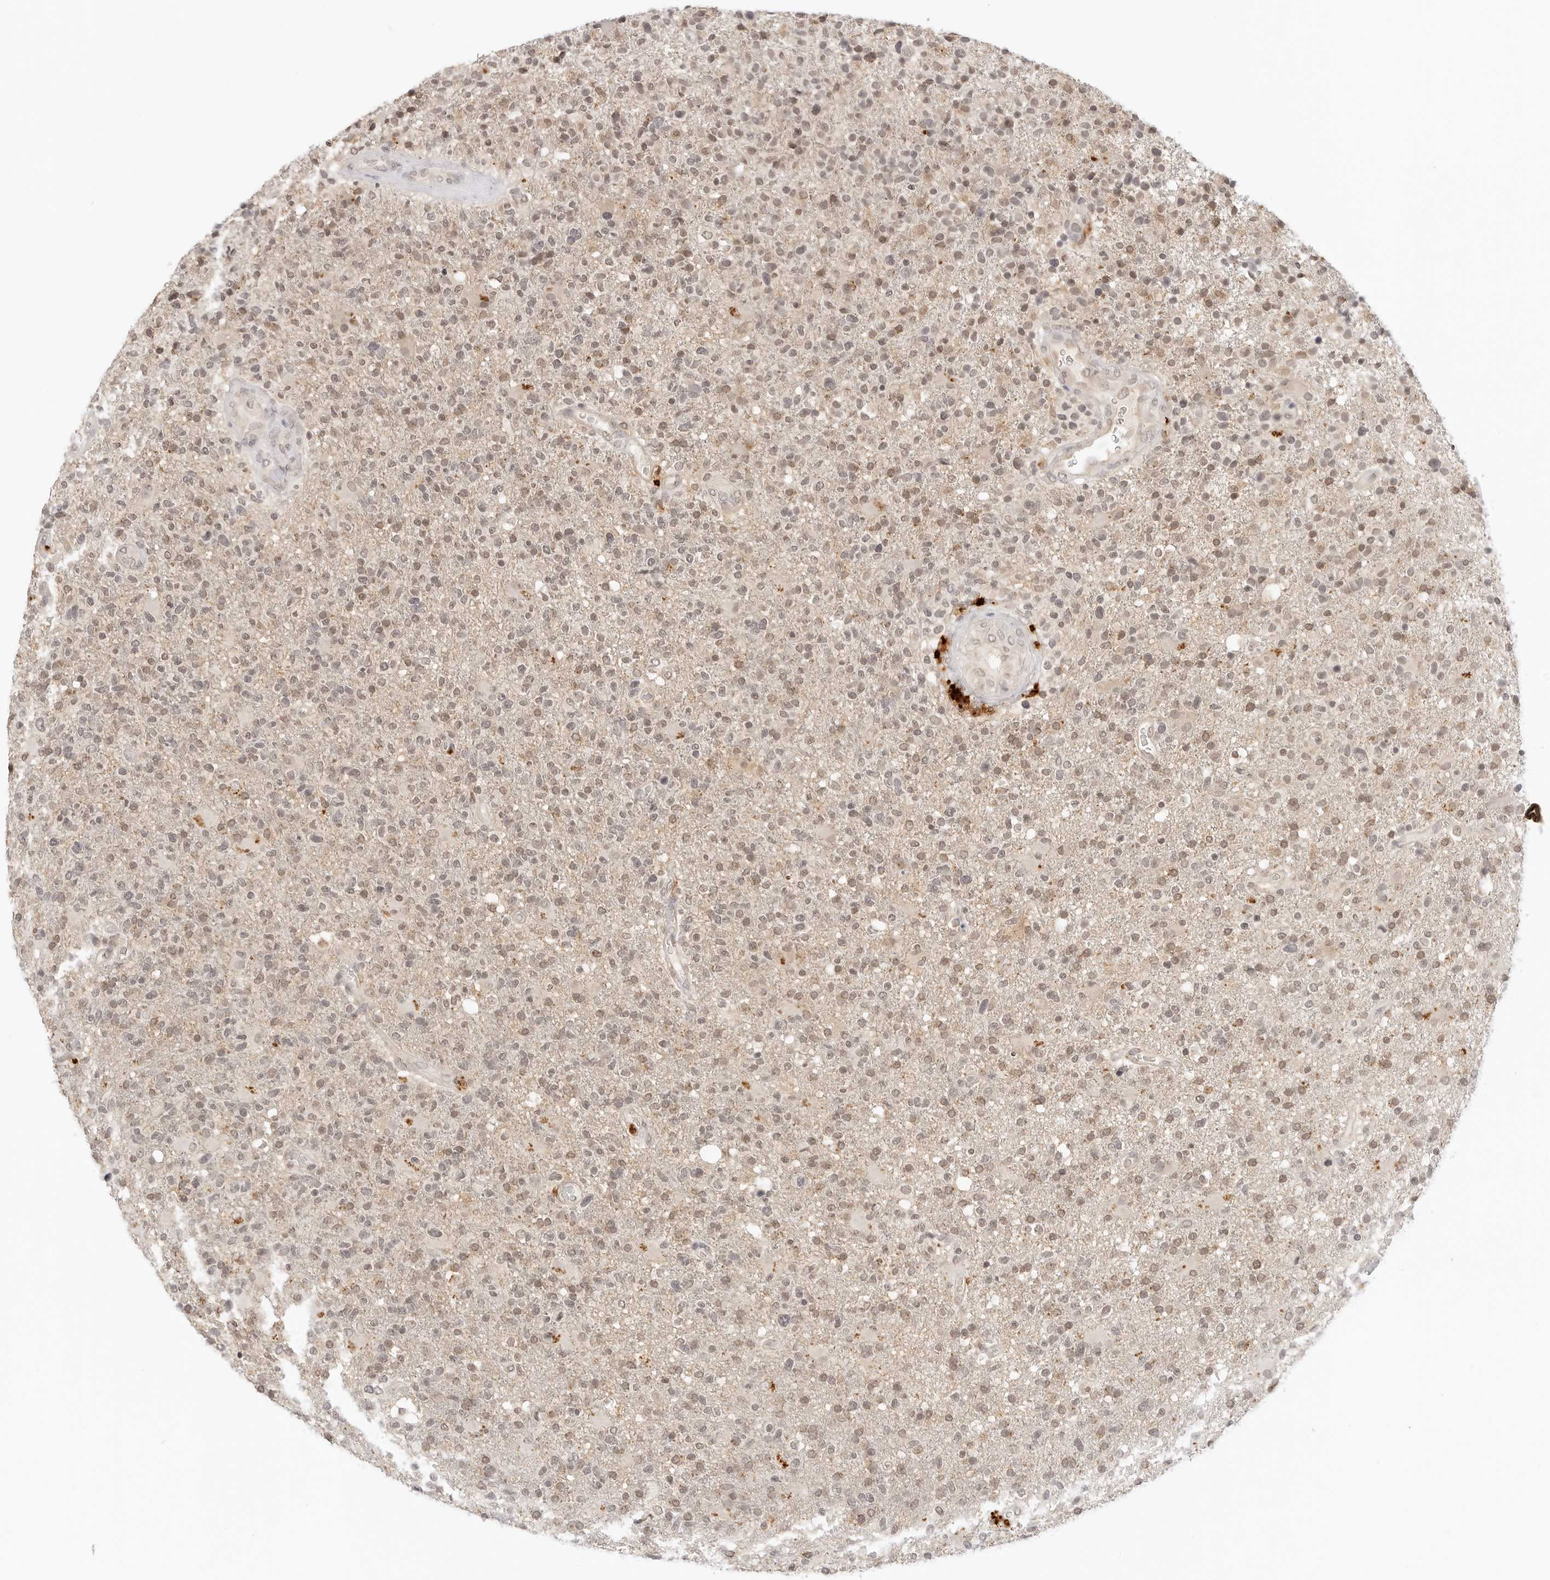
{"staining": {"intensity": "weak", "quantity": ">75%", "location": "nuclear"}, "tissue": "glioma", "cell_type": "Tumor cells", "image_type": "cancer", "snomed": [{"axis": "morphology", "description": "Glioma, malignant, High grade"}, {"axis": "topography", "description": "Brain"}], "caption": "Glioma stained with a protein marker shows weak staining in tumor cells.", "gene": "EPHA1", "patient": {"sex": "male", "age": 72}}